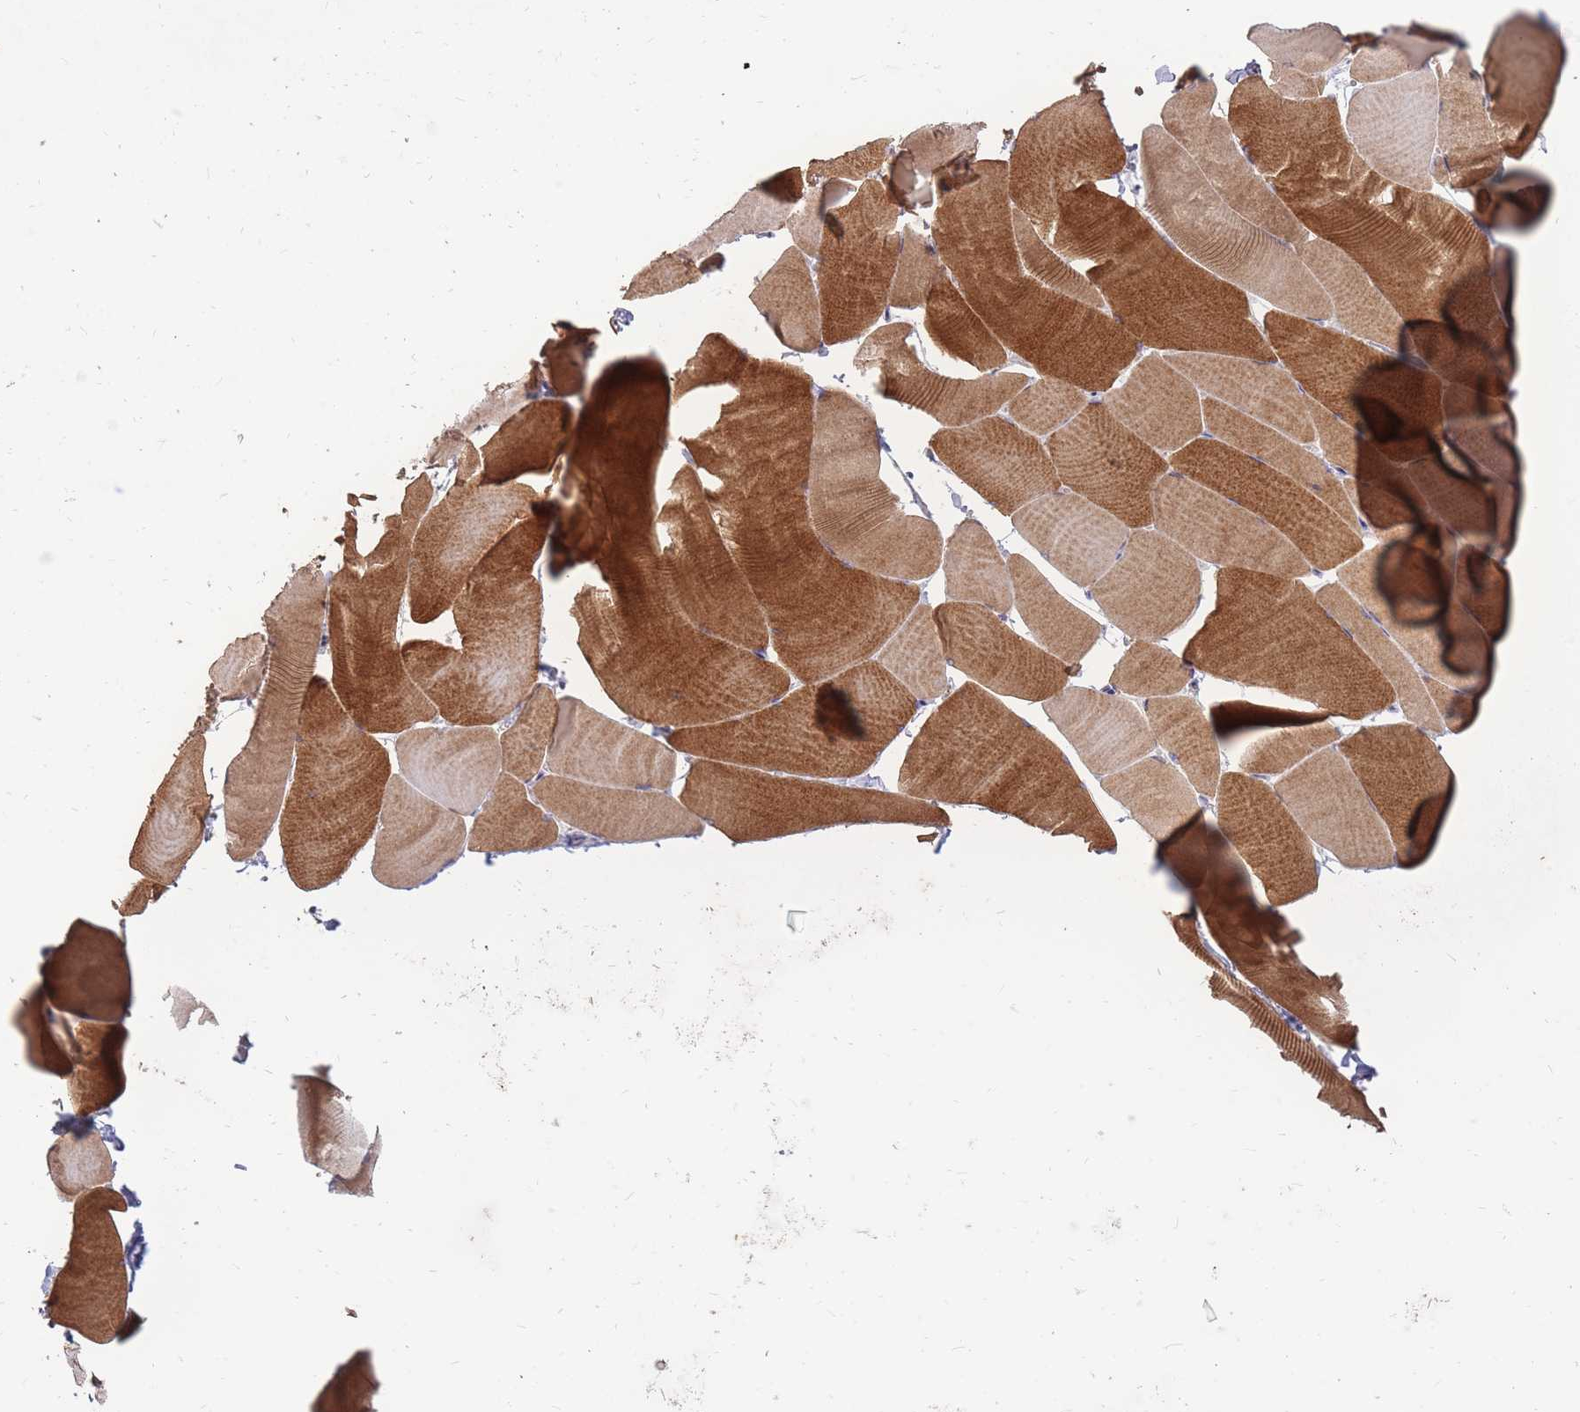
{"staining": {"intensity": "strong", "quantity": "25%-75%", "location": "cytoplasmic/membranous"}, "tissue": "skeletal muscle", "cell_type": "Myocytes", "image_type": "normal", "snomed": [{"axis": "morphology", "description": "Normal tissue, NOS"}, {"axis": "topography", "description": "Skeletal muscle"}], "caption": "Protein staining of normal skeletal muscle shows strong cytoplasmic/membranous positivity in approximately 25%-75% of myocytes. Using DAB (brown) and hematoxylin (blue) stains, captured at high magnification using brightfield microscopy.", "gene": "IGF2BP2", "patient": {"sex": "male", "age": 25}}